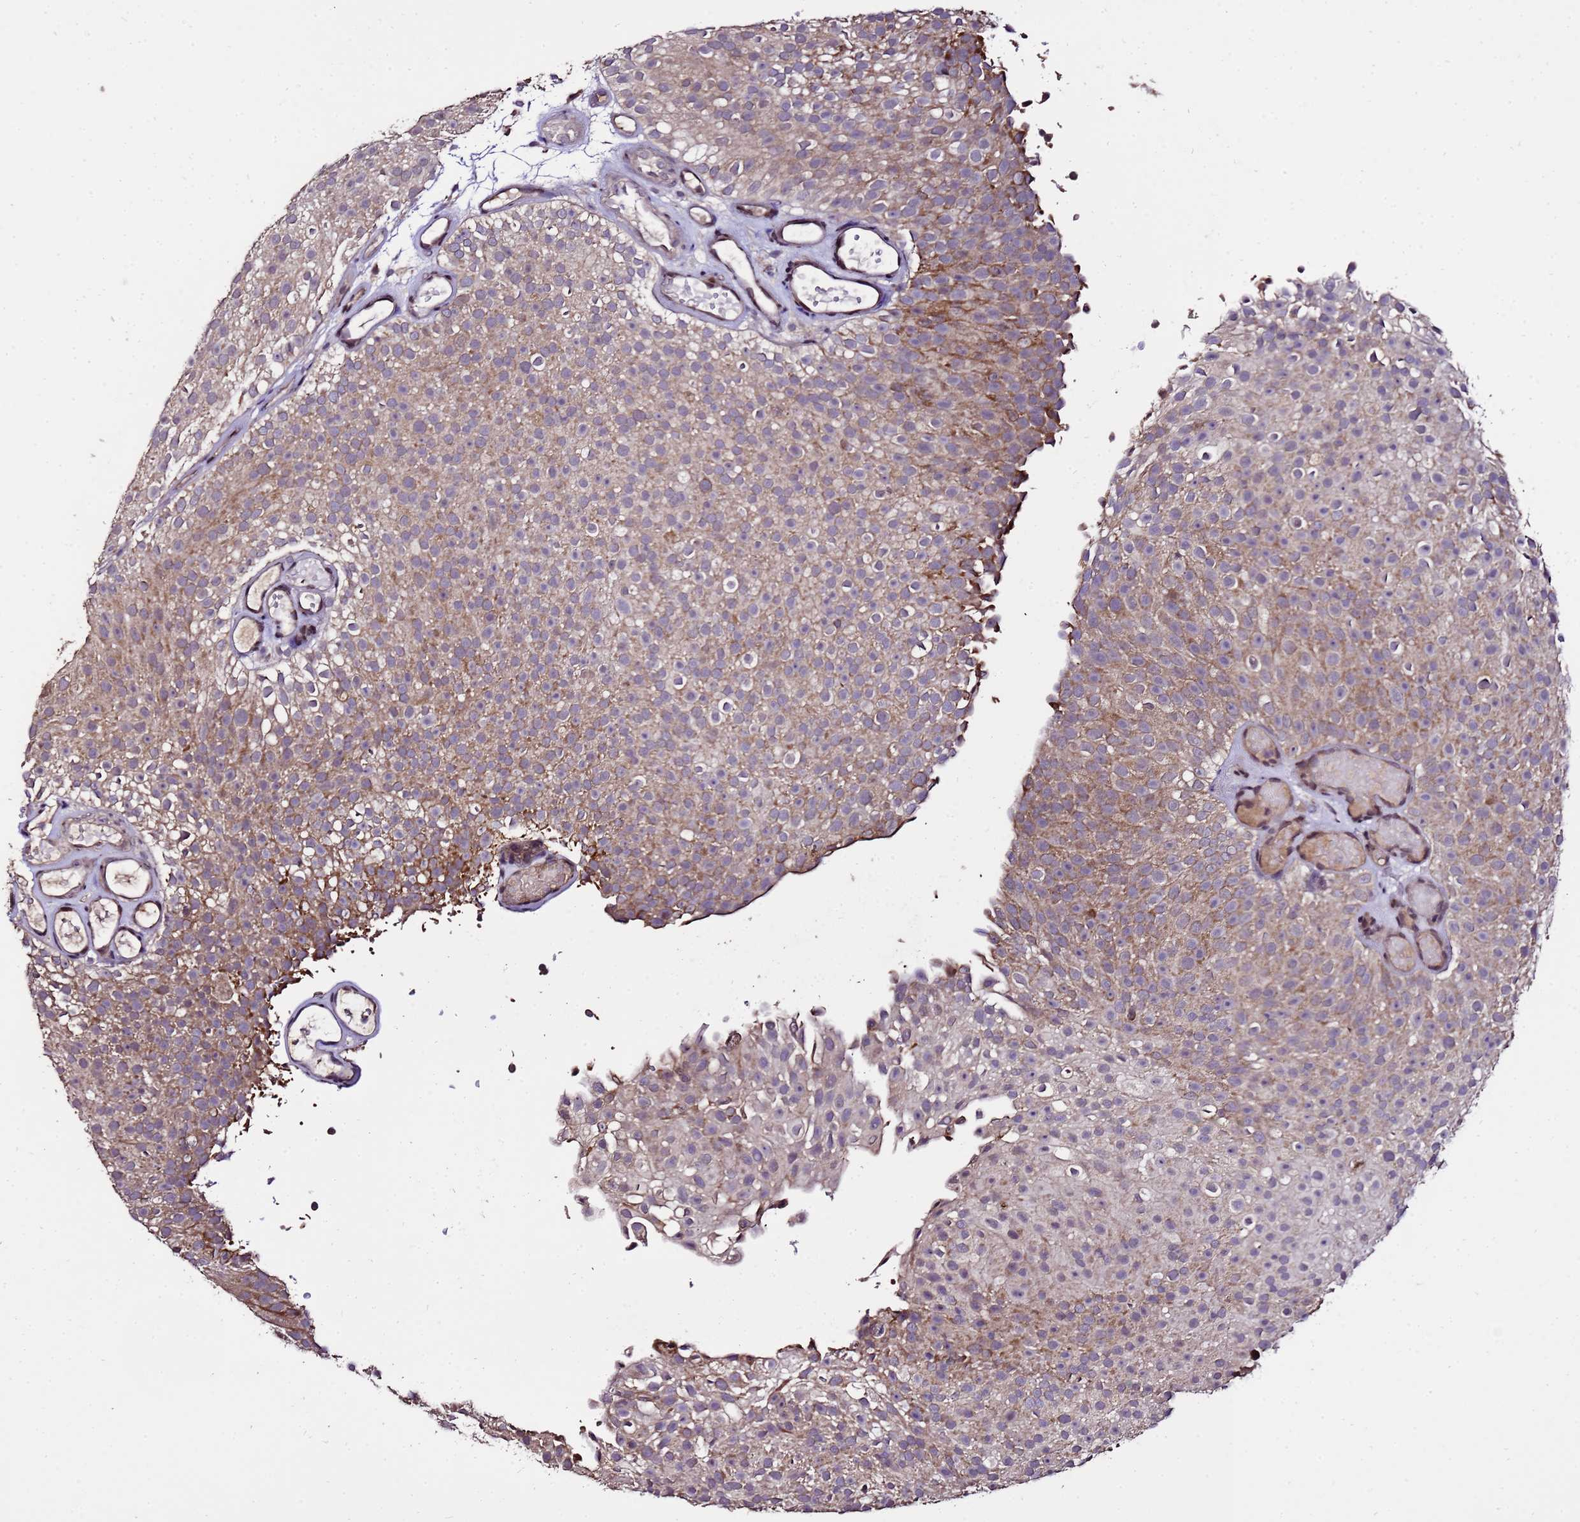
{"staining": {"intensity": "moderate", "quantity": "25%-75%", "location": "cytoplasmic/membranous"}, "tissue": "urothelial cancer", "cell_type": "Tumor cells", "image_type": "cancer", "snomed": [{"axis": "morphology", "description": "Urothelial carcinoma, Low grade"}, {"axis": "topography", "description": "Urinary bladder"}], "caption": "High-power microscopy captured an immunohistochemistry micrograph of urothelial cancer, revealing moderate cytoplasmic/membranous staining in approximately 25%-75% of tumor cells. (Brightfield microscopy of DAB IHC at high magnification).", "gene": "ZNF329", "patient": {"sex": "male", "age": 78}}